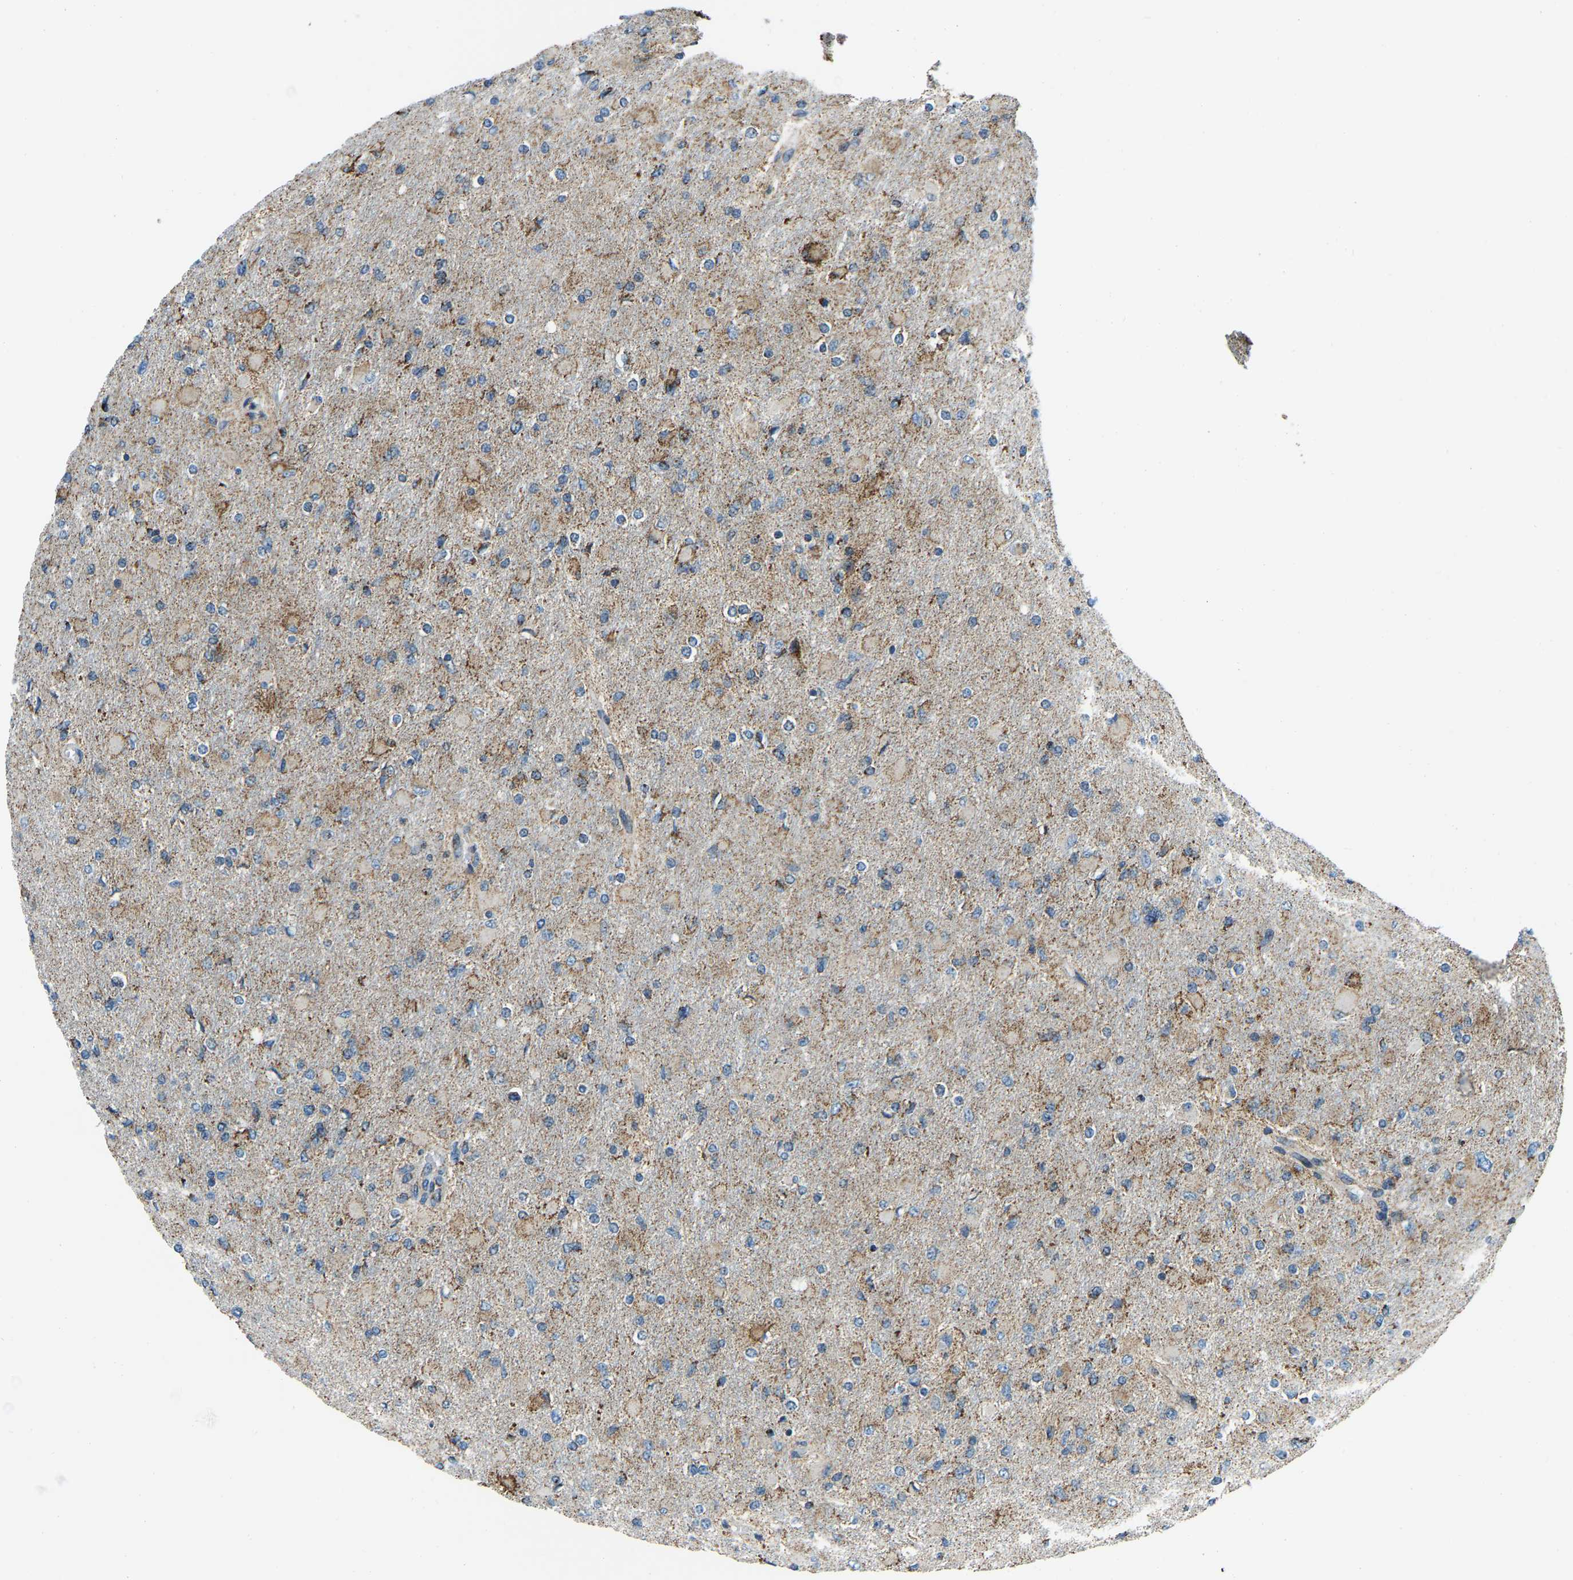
{"staining": {"intensity": "moderate", "quantity": "25%-75%", "location": "cytoplasmic/membranous"}, "tissue": "glioma", "cell_type": "Tumor cells", "image_type": "cancer", "snomed": [{"axis": "morphology", "description": "Glioma, malignant, High grade"}, {"axis": "topography", "description": "Cerebral cortex"}], "caption": "Human glioma stained with a brown dye demonstrates moderate cytoplasmic/membranous positive positivity in about 25%-75% of tumor cells.", "gene": "RBM33", "patient": {"sex": "female", "age": 36}}